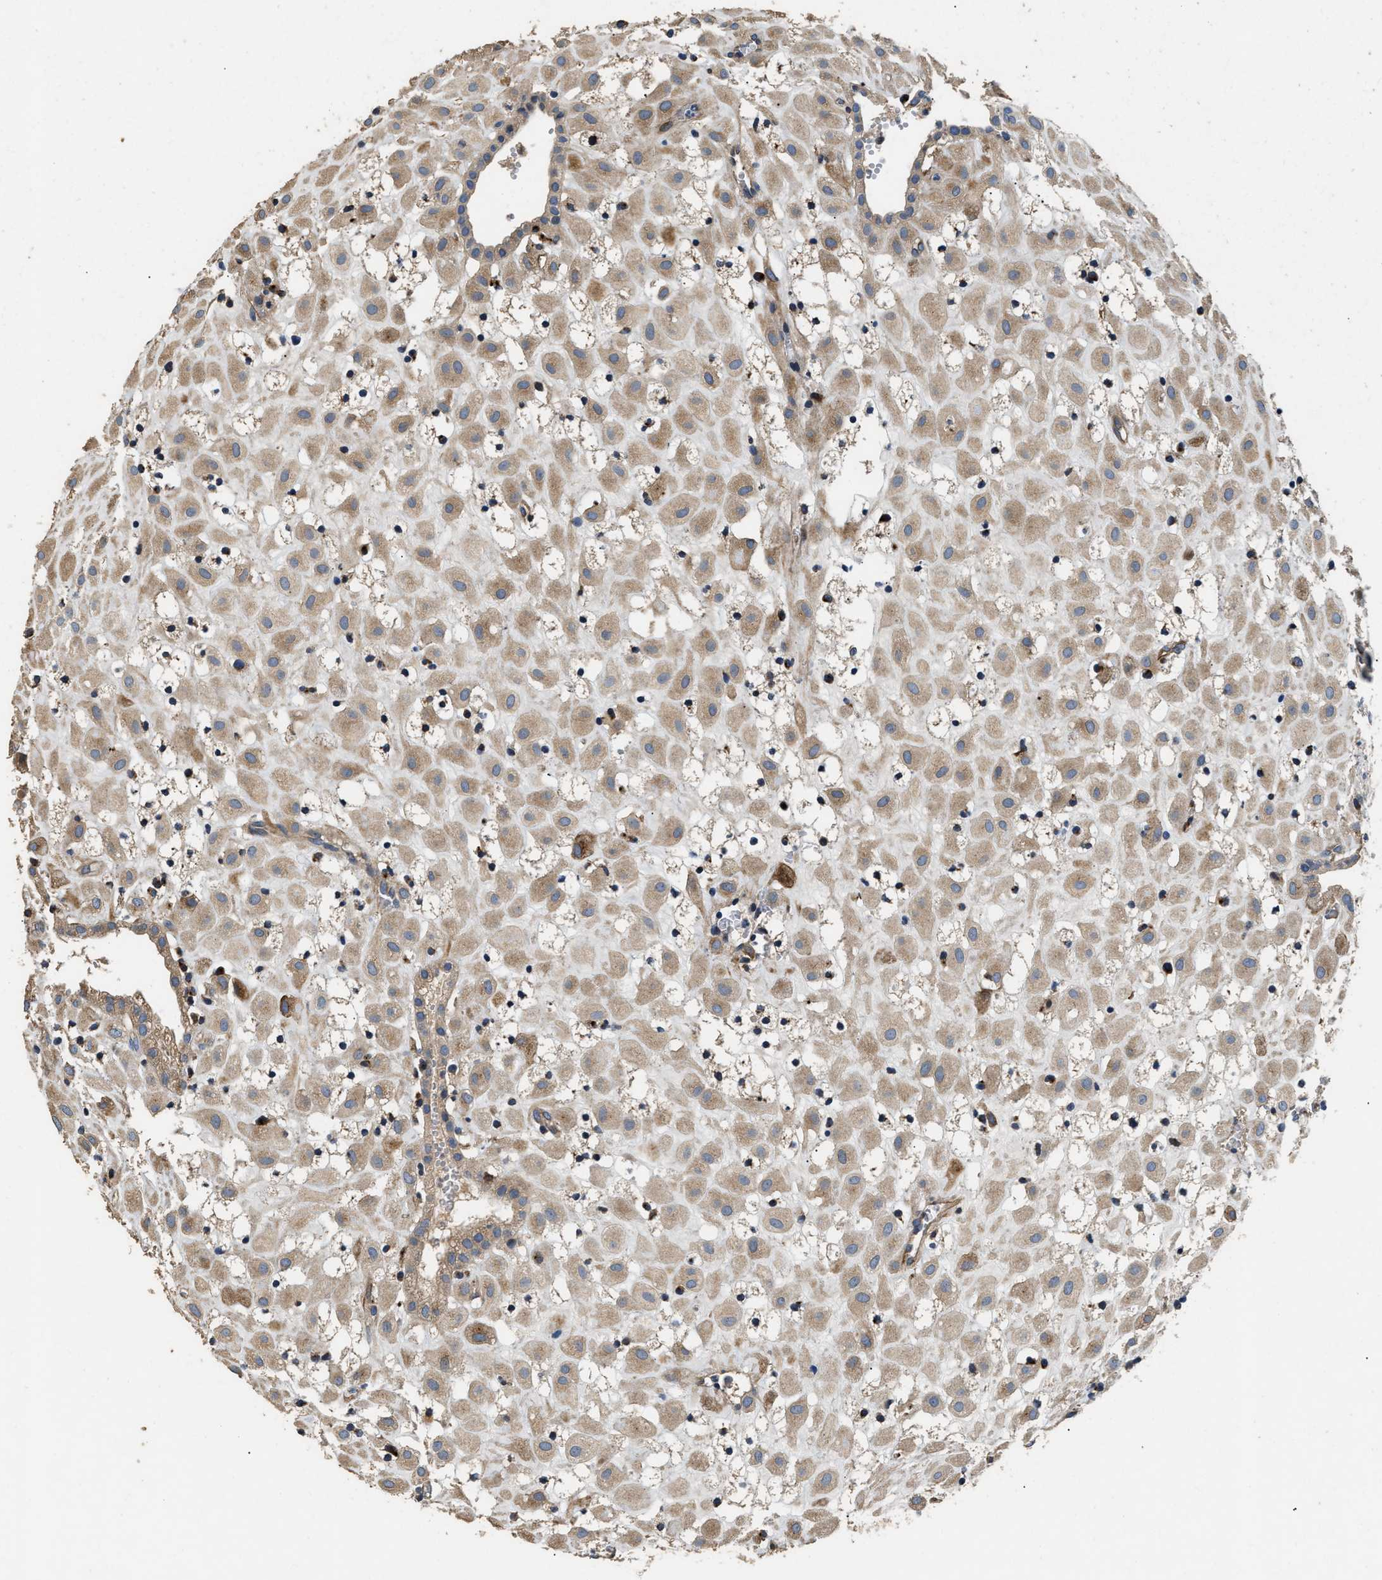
{"staining": {"intensity": "weak", "quantity": ">75%", "location": "cytoplasmic/membranous"}, "tissue": "placenta", "cell_type": "Decidual cells", "image_type": "normal", "snomed": [{"axis": "morphology", "description": "Normal tissue, NOS"}, {"axis": "topography", "description": "Placenta"}], "caption": "Brown immunohistochemical staining in benign human placenta shows weak cytoplasmic/membranous expression in about >75% of decidual cells.", "gene": "IL17RC", "patient": {"sex": "female", "age": 18}}